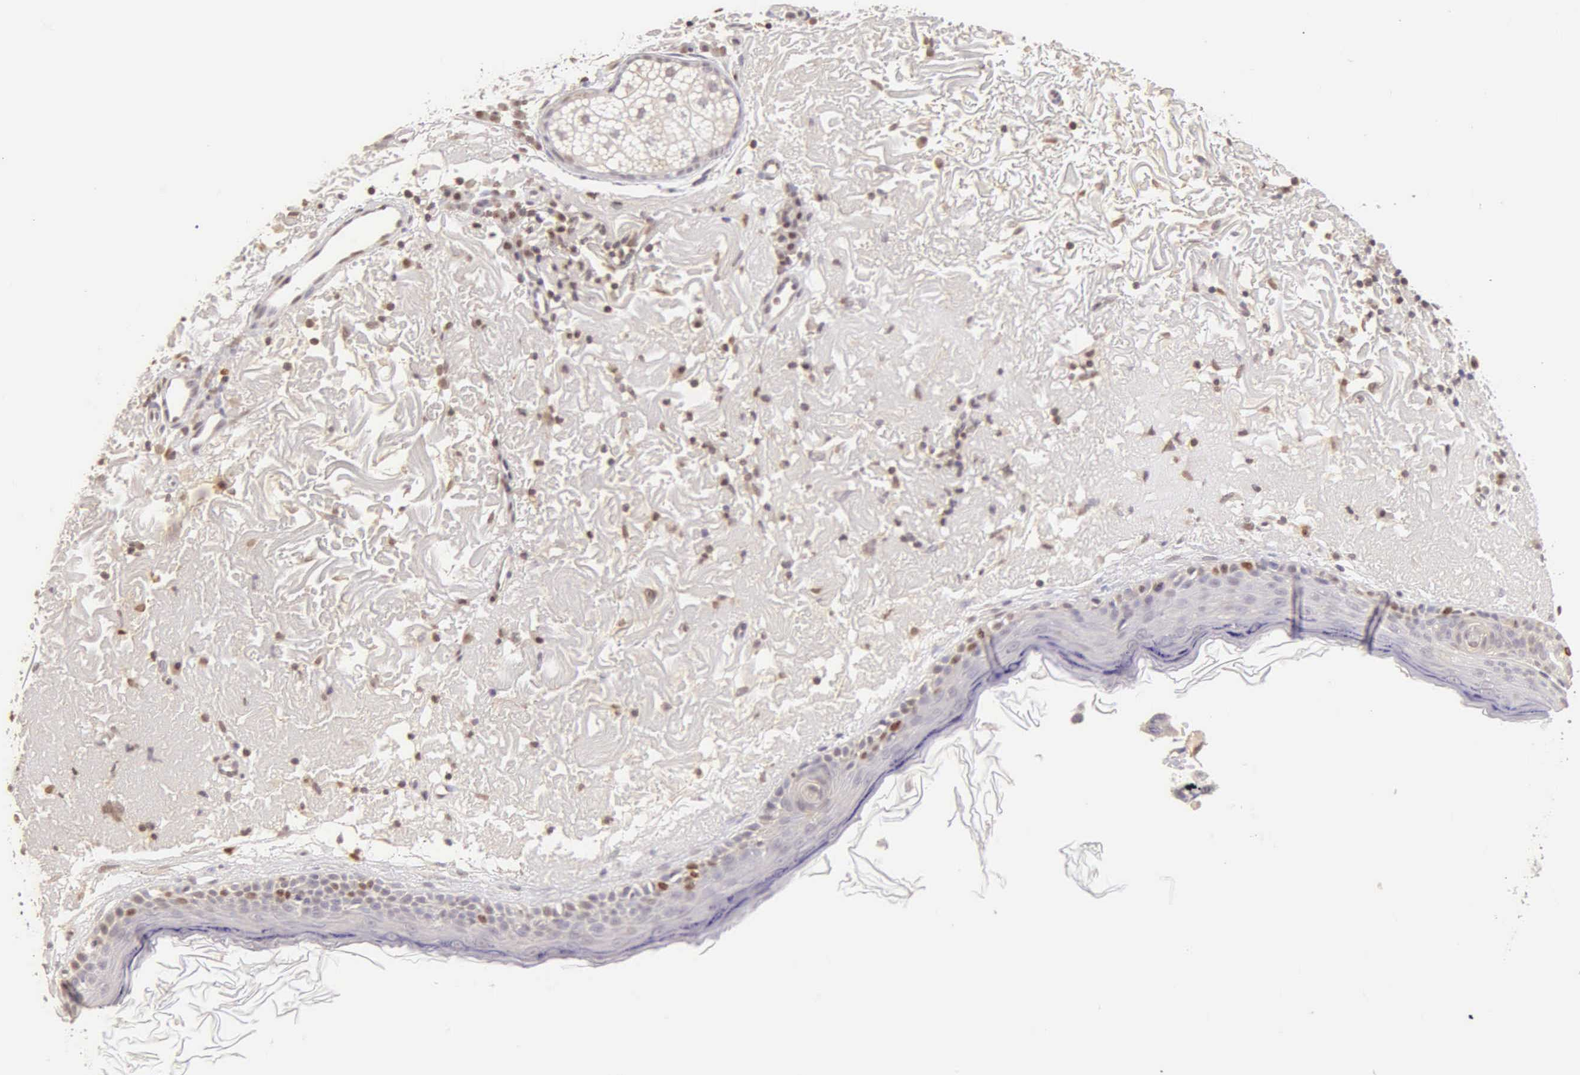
{"staining": {"intensity": "moderate", "quantity": "25%-75%", "location": "nuclear"}, "tissue": "skin", "cell_type": "Fibroblasts", "image_type": "normal", "snomed": [{"axis": "morphology", "description": "Normal tissue, NOS"}, {"axis": "topography", "description": "Skin"}], "caption": "IHC of benign human skin displays medium levels of moderate nuclear positivity in about 25%-75% of fibroblasts. (brown staining indicates protein expression, while blue staining denotes nuclei).", "gene": "MKI67", "patient": {"sex": "female", "age": 90}}